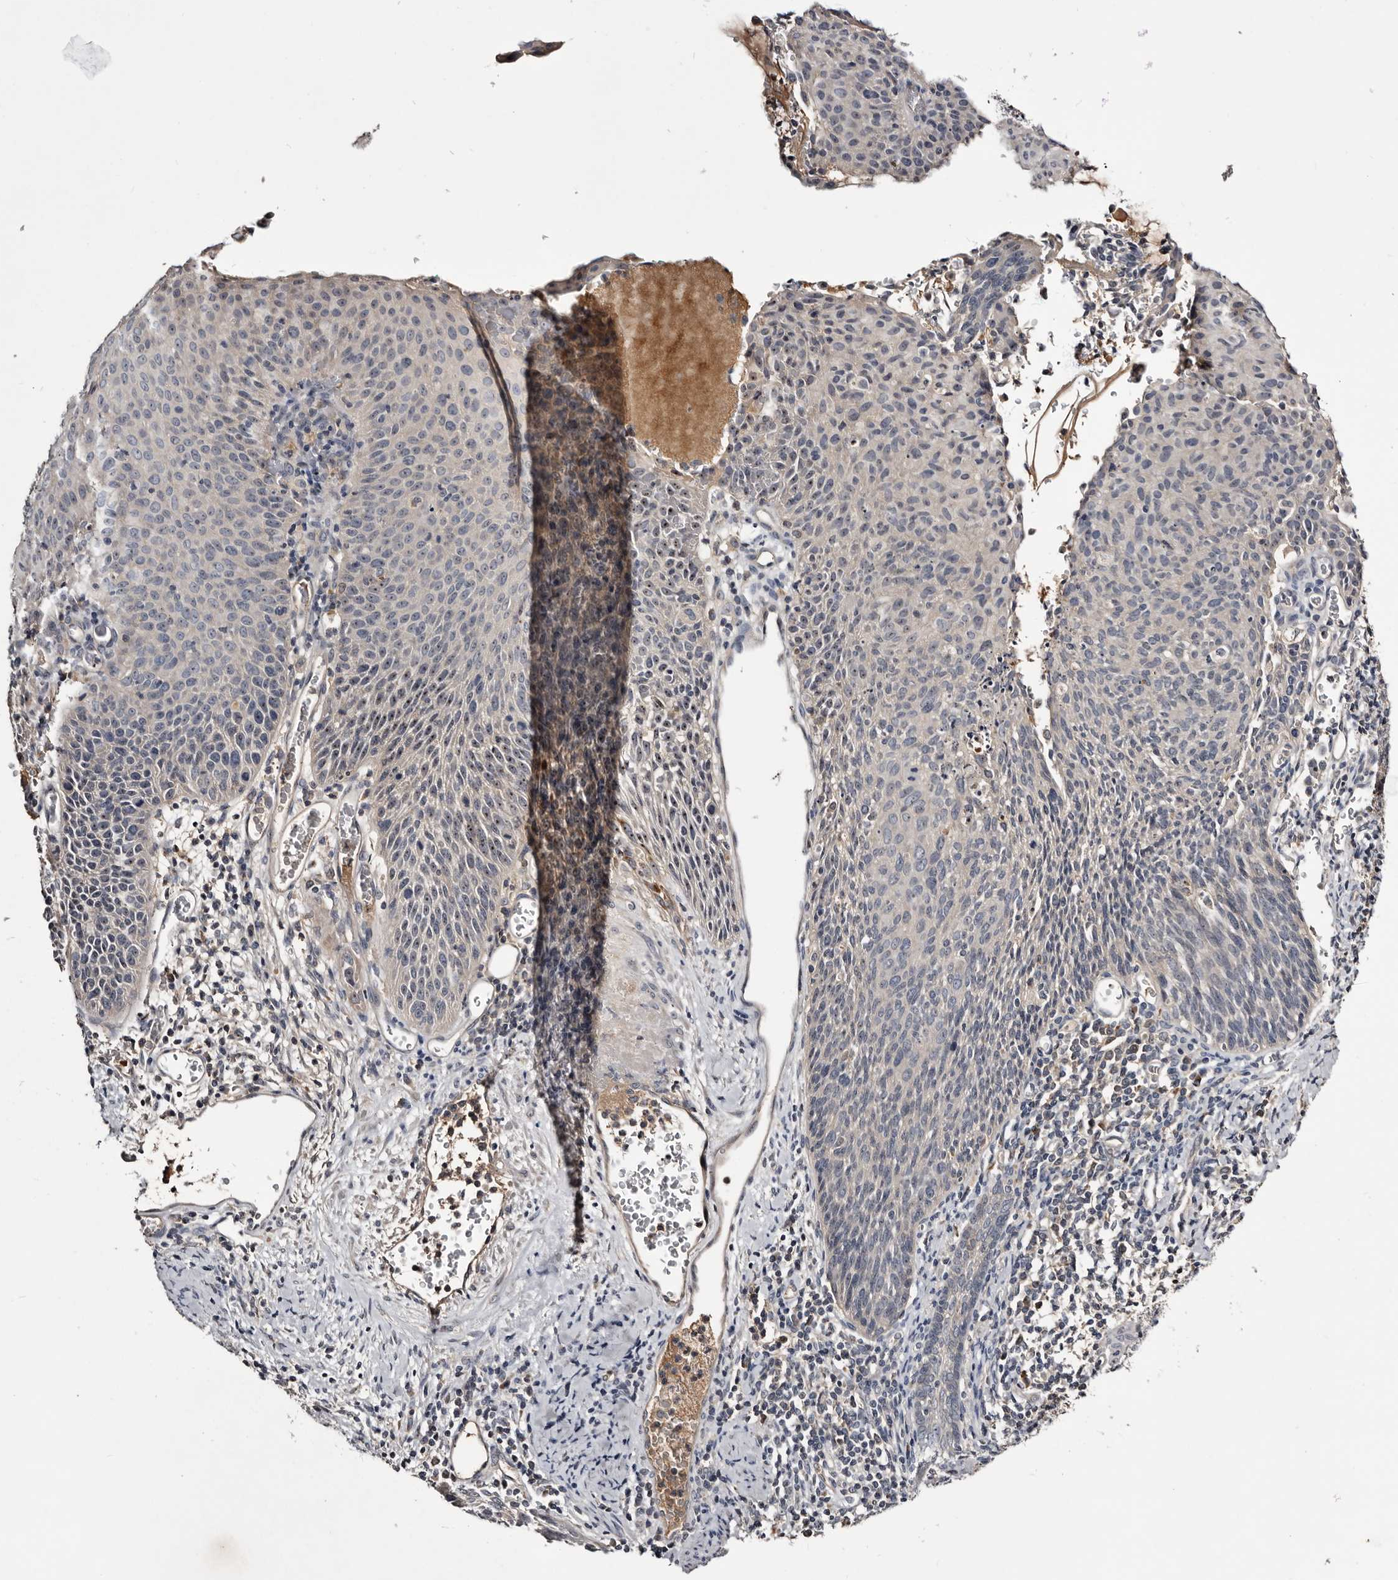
{"staining": {"intensity": "negative", "quantity": "none", "location": "none"}, "tissue": "cervical cancer", "cell_type": "Tumor cells", "image_type": "cancer", "snomed": [{"axis": "morphology", "description": "Squamous cell carcinoma, NOS"}, {"axis": "topography", "description": "Cervix"}], "caption": "High power microscopy micrograph of an IHC micrograph of cervical cancer (squamous cell carcinoma), revealing no significant staining in tumor cells. (Brightfield microscopy of DAB IHC at high magnification).", "gene": "TTC39A", "patient": {"sex": "female", "age": 55}}